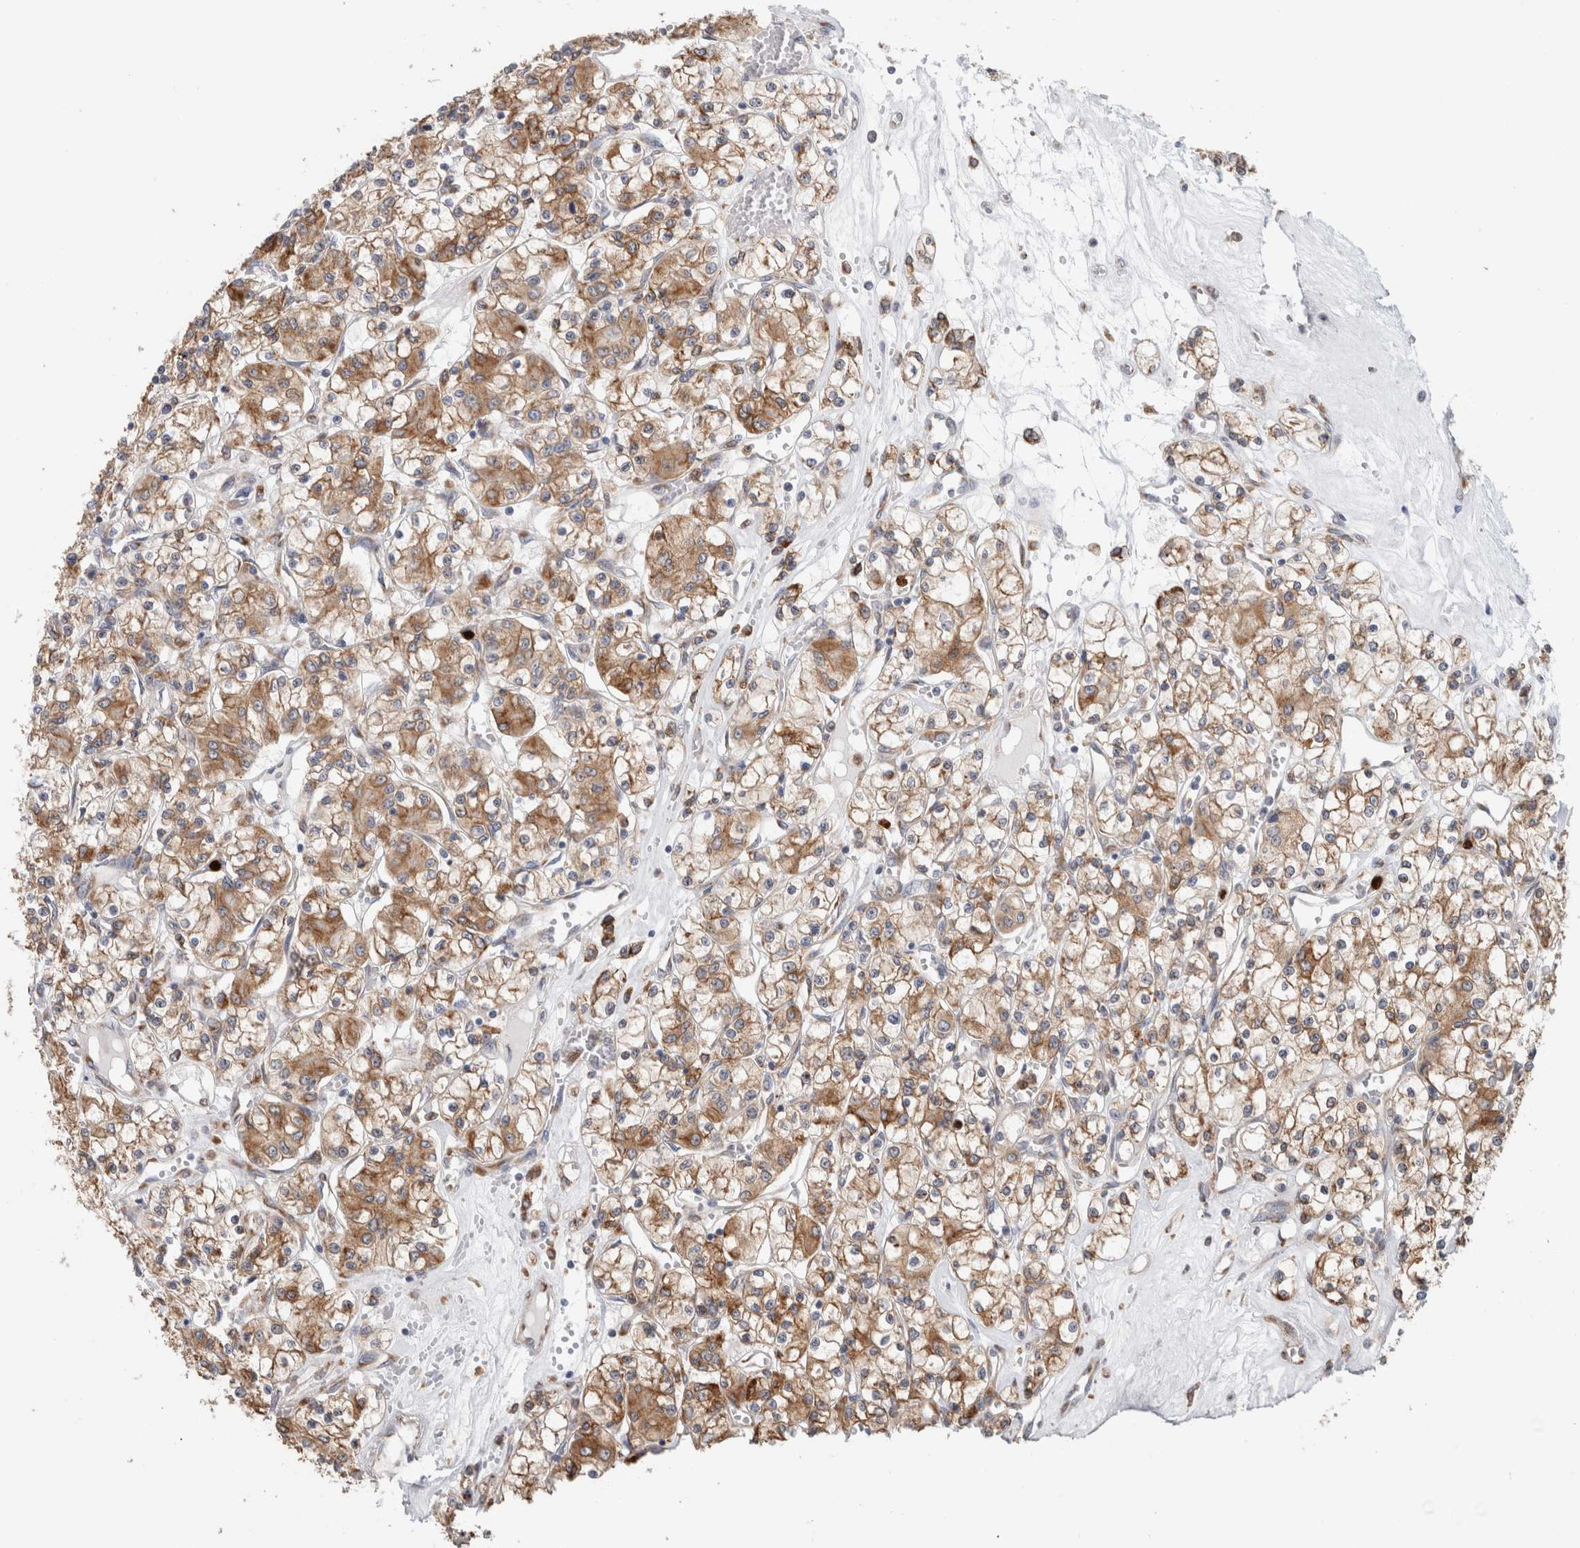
{"staining": {"intensity": "moderate", "quantity": ">75%", "location": "cytoplasmic/membranous"}, "tissue": "renal cancer", "cell_type": "Tumor cells", "image_type": "cancer", "snomed": [{"axis": "morphology", "description": "Adenocarcinoma, NOS"}, {"axis": "topography", "description": "Kidney"}], "caption": "Moderate cytoplasmic/membranous expression is present in about >75% of tumor cells in renal cancer (adenocarcinoma). (brown staining indicates protein expression, while blue staining denotes nuclei).", "gene": "P4HA1", "patient": {"sex": "female", "age": 59}}